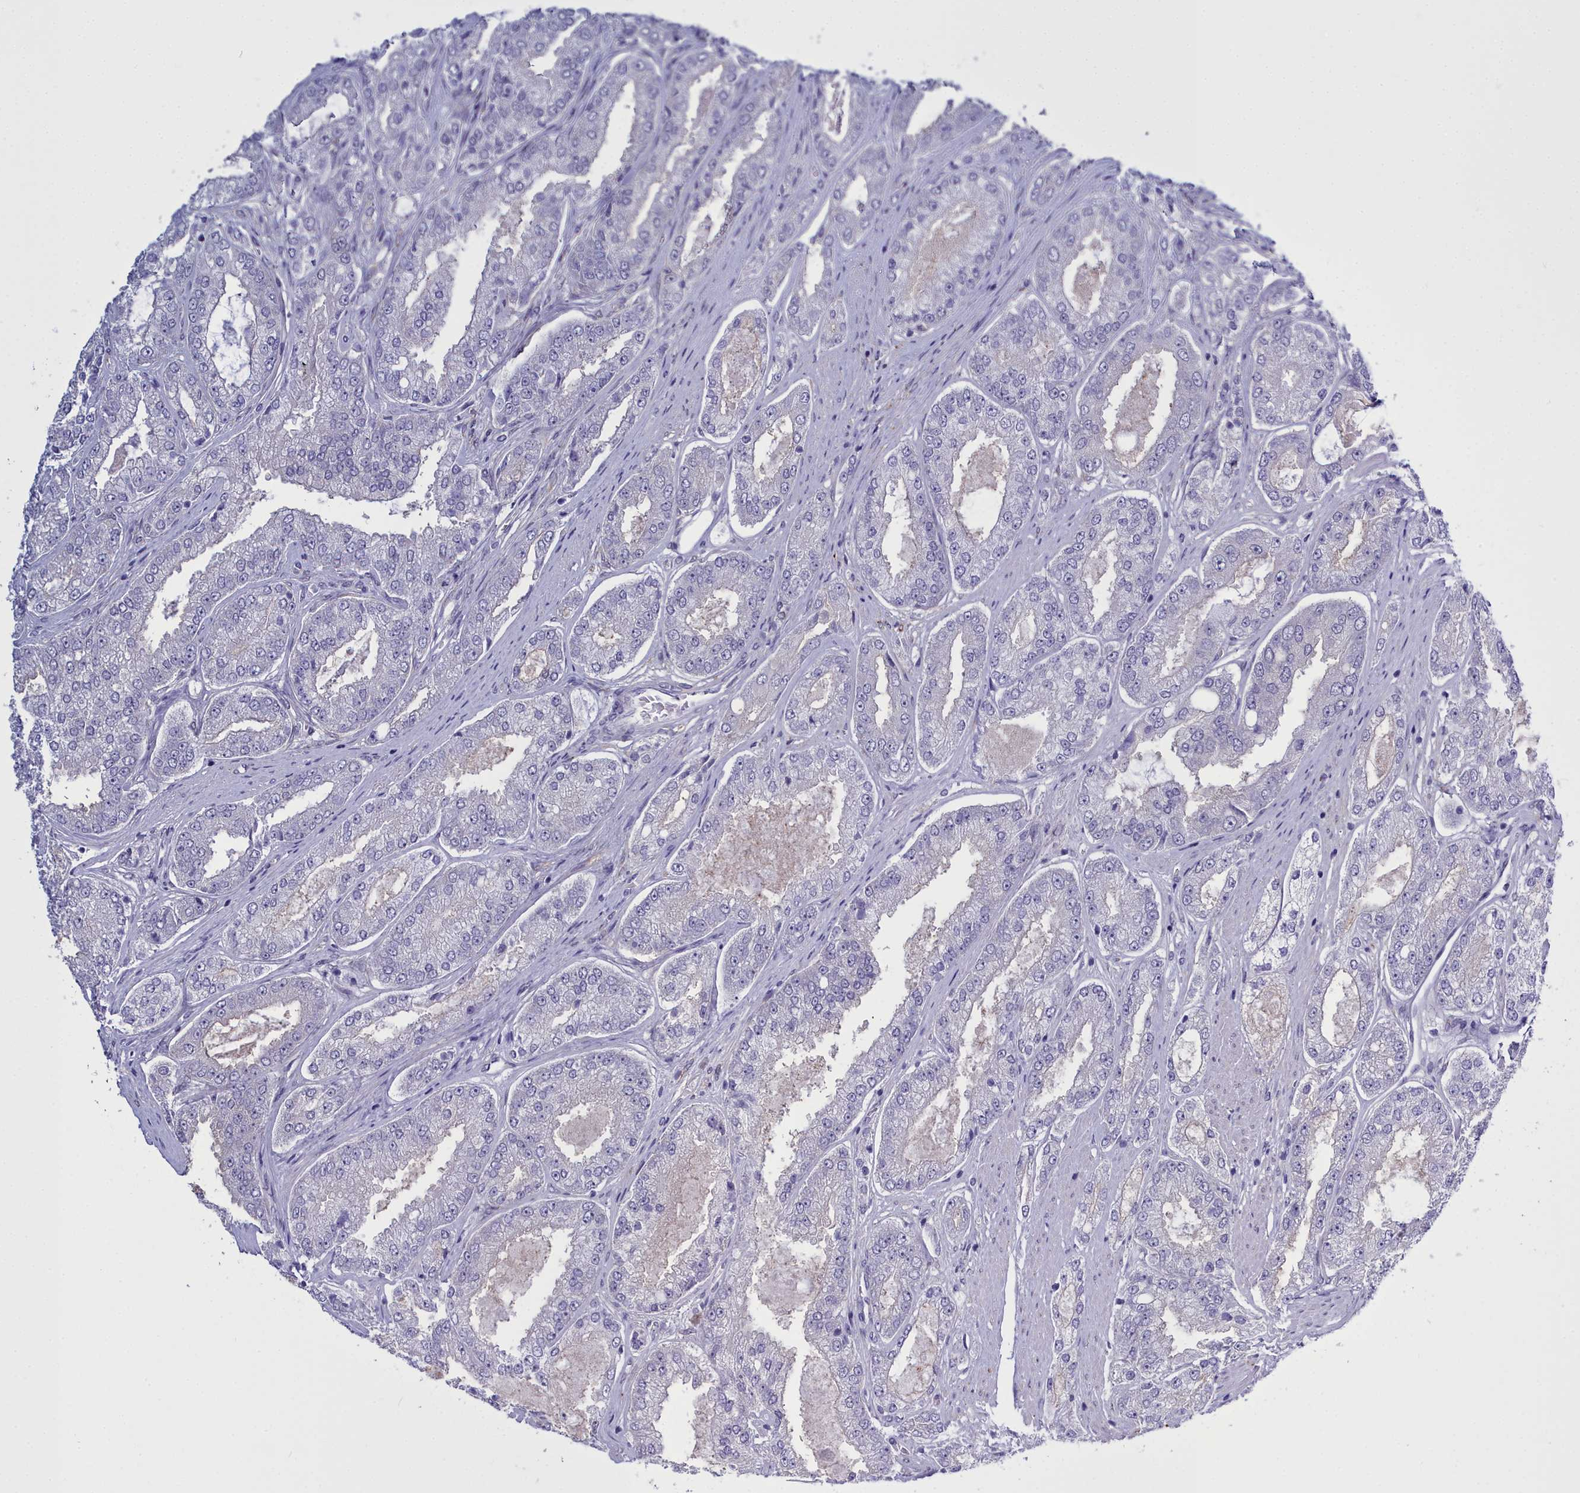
{"staining": {"intensity": "negative", "quantity": "none", "location": "none"}, "tissue": "prostate cancer", "cell_type": "Tumor cells", "image_type": "cancer", "snomed": [{"axis": "morphology", "description": "Adenocarcinoma, High grade"}, {"axis": "topography", "description": "Prostate"}], "caption": "Image shows no significant protein positivity in tumor cells of prostate cancer. Nuclei are stained in blue.", "gene": "MAP6", "patient": {"sex": "male", "age": 71}}